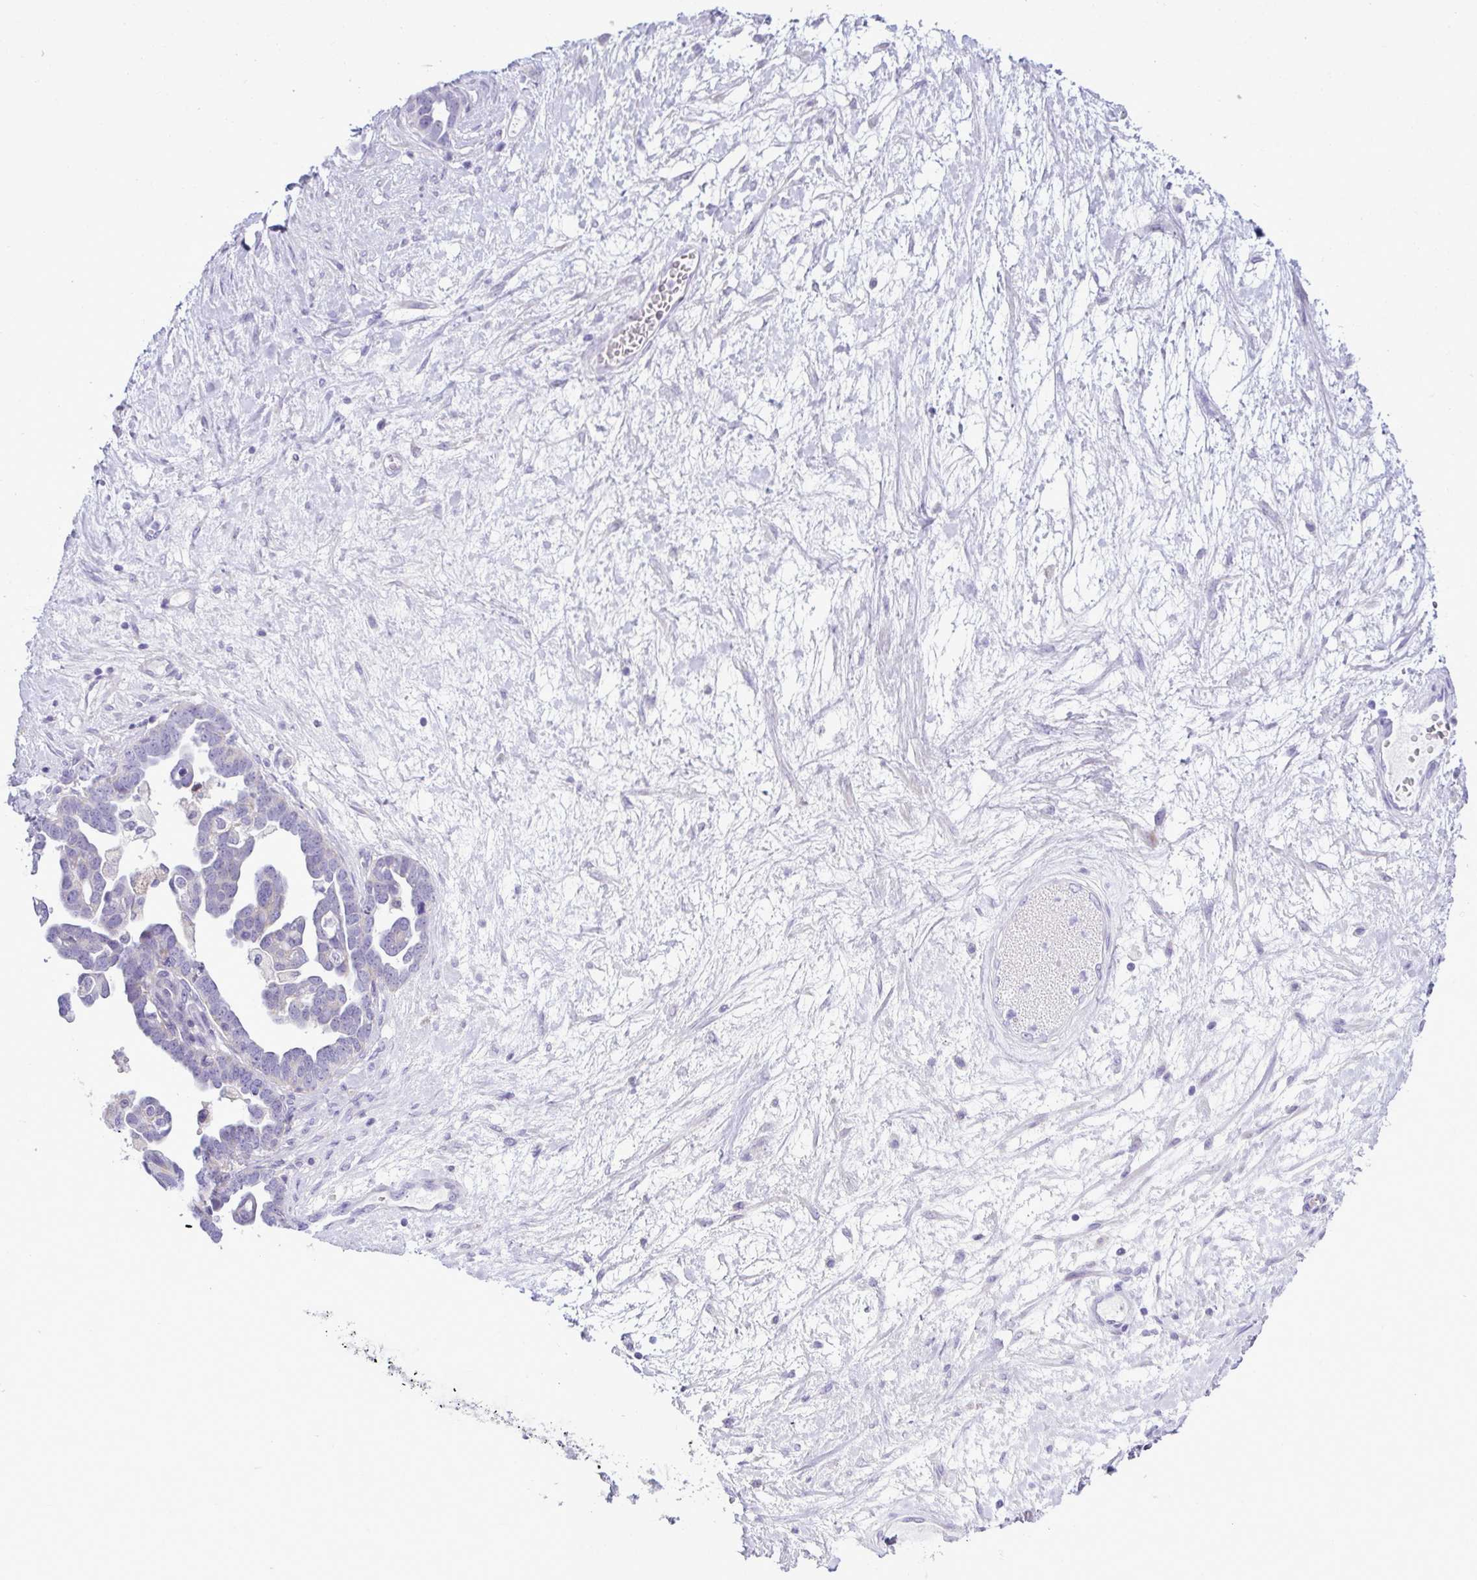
{"staining": {"intensity": "negative", "quantity": "none", "location": "none"}, "tissue": "ovarian cancer", "cell_type": "Tumor cells", "image_type": "cancer", "snomed": [{"axis": "morphology", "description": "Cystadenocarcinoma, serous, NOS"}, {"axis": "topography", "description": "Ovary"}], "caption": "DAB immunohistochemical staining of human serous cystadenocarcinoma (ovarian) shows no significant expression in tumor cells. (Stains: DAB (3,3'-diaminobenzidine) immunohistochemistry with hematoxylin counter stain, Microscopy: brightfield microscopy at high magnification).", "gene": "SREBF1", "patient": {"sex": "female", "age": 54}}